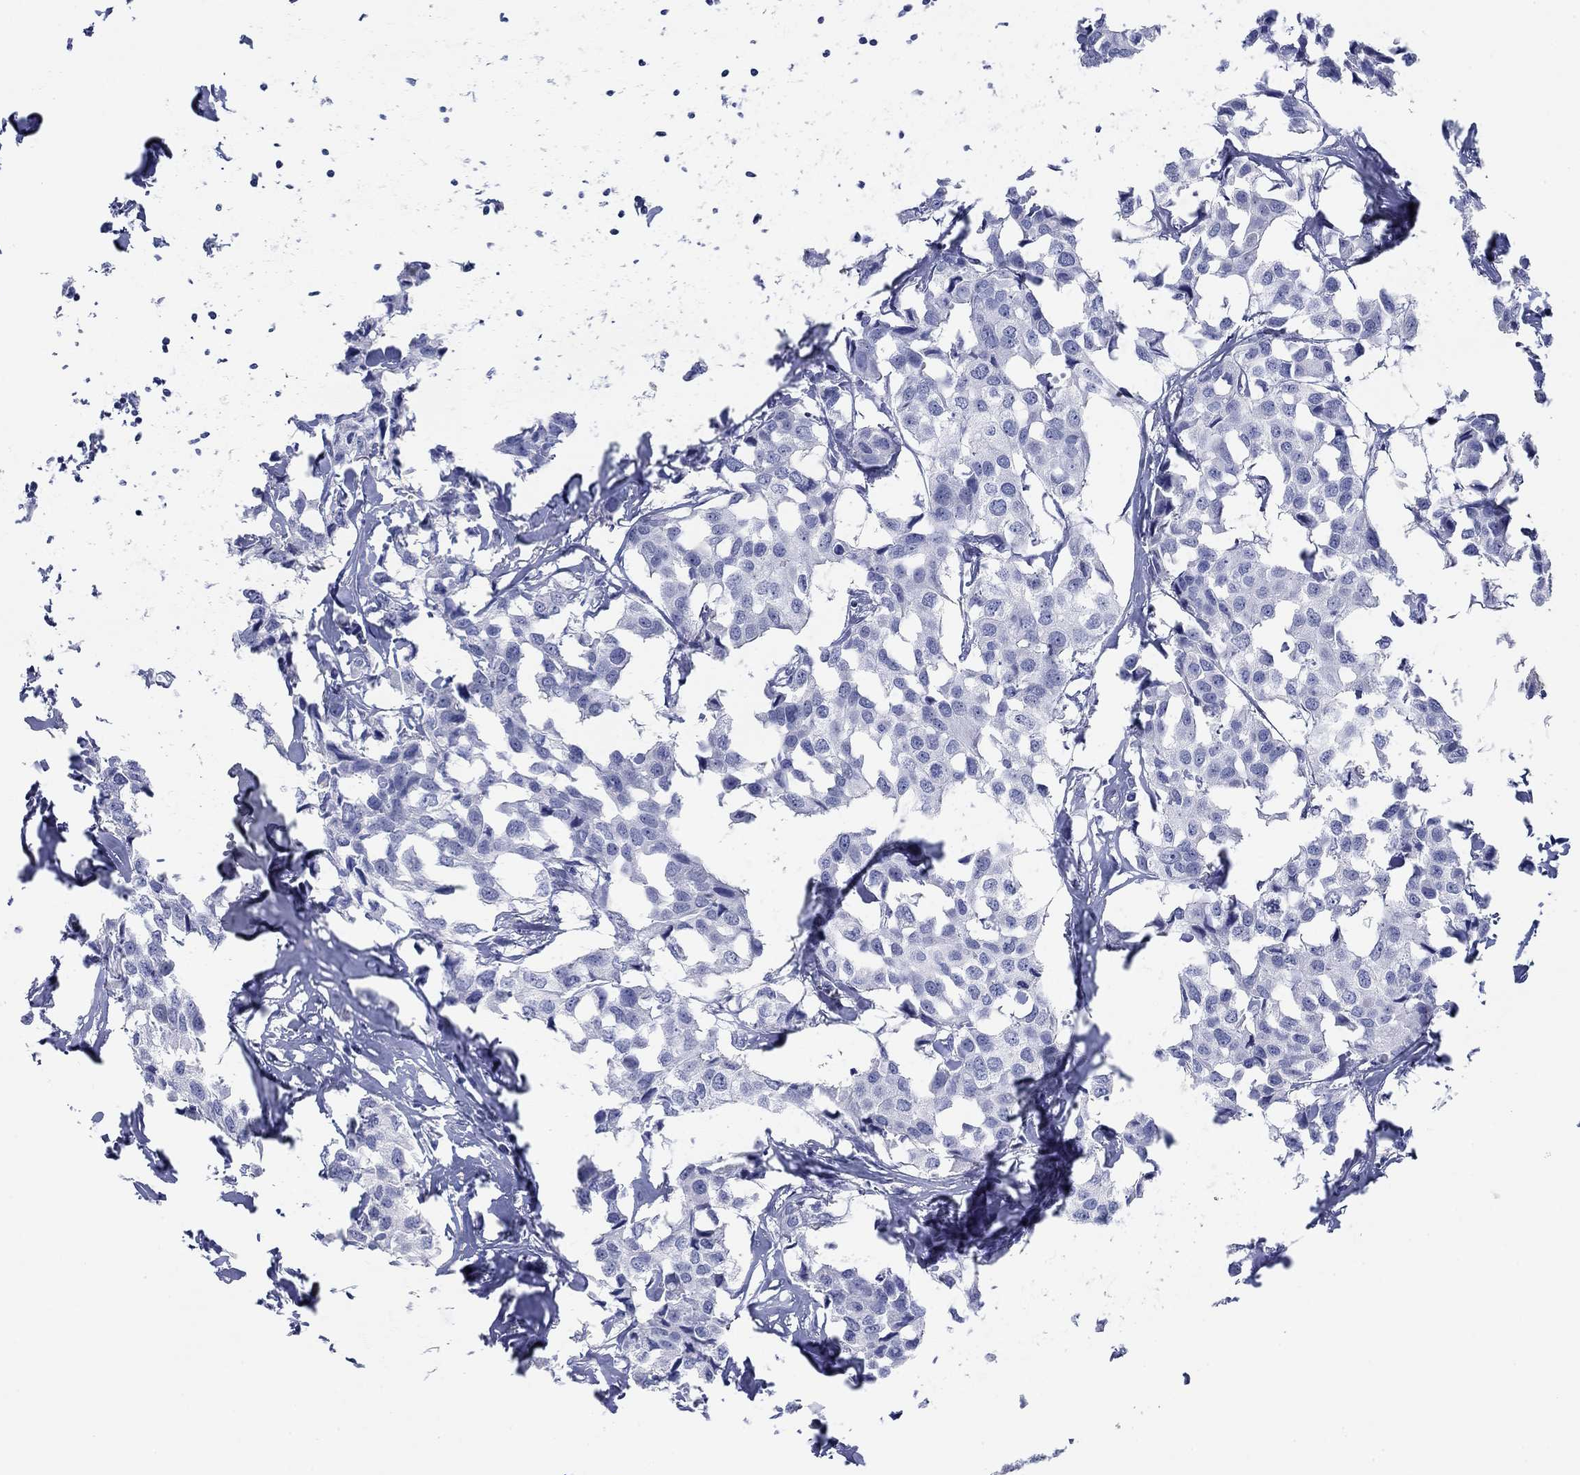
{"staining": {"intensity": "negative", "quantity": "none", "location": "none"}, "tissue": "breast cancer", "cell_type": "Tumor cells", "image_type": "cancer", "snomed": [{"axis": "morphology", "description": "Duct carcinoma"}, {"axis": "topography", "description": "Breast"}], "caption": "This is a image of IHC staining of breast intraductal carcinoma, which shows no expression in tumor cells.", "gene": "PDYN", "patient": {"sex": "female", "age": 80}}